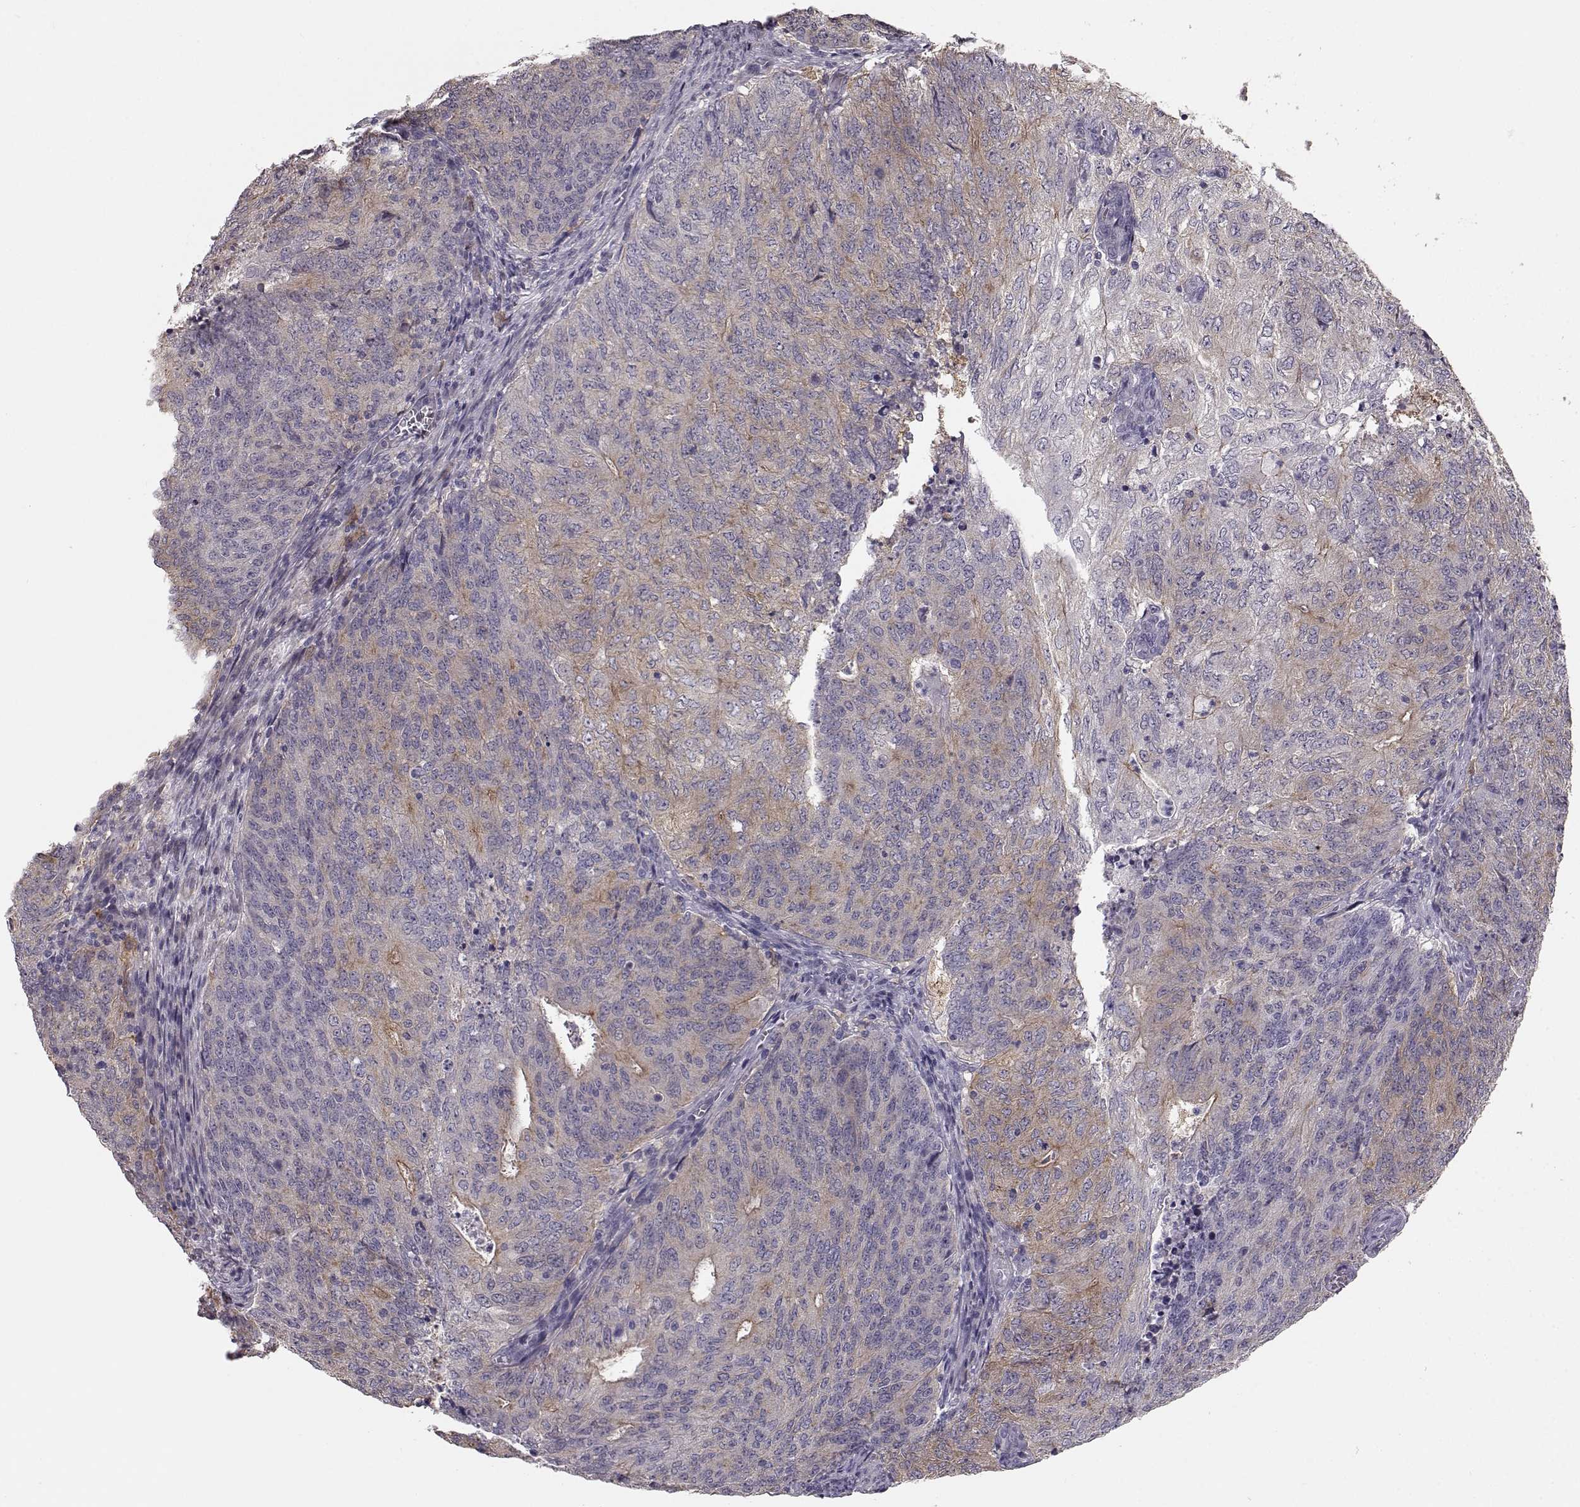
{"staining": {"intensity": "weak", "quantity": ">75%", "location": "cytoplasmic/membranous"}, "tissue": "endometrial cancer", "cell_type": "Tumor cells", "image_type": "cancer", "snomed": [{"axis": "morphology", "description": "Adenocarcinoma, NOS"}, {"axis": "topography", "description": "Endometrium"}], "caption": "Brown immunohistochemical staining in human adenocarcinoma (endometrial) displays weak cytoplasmic/membranous staining in approximately >75% of tumor cells.", "gene": "GPR50", "patient": {"sex": "female", "age": 82}}